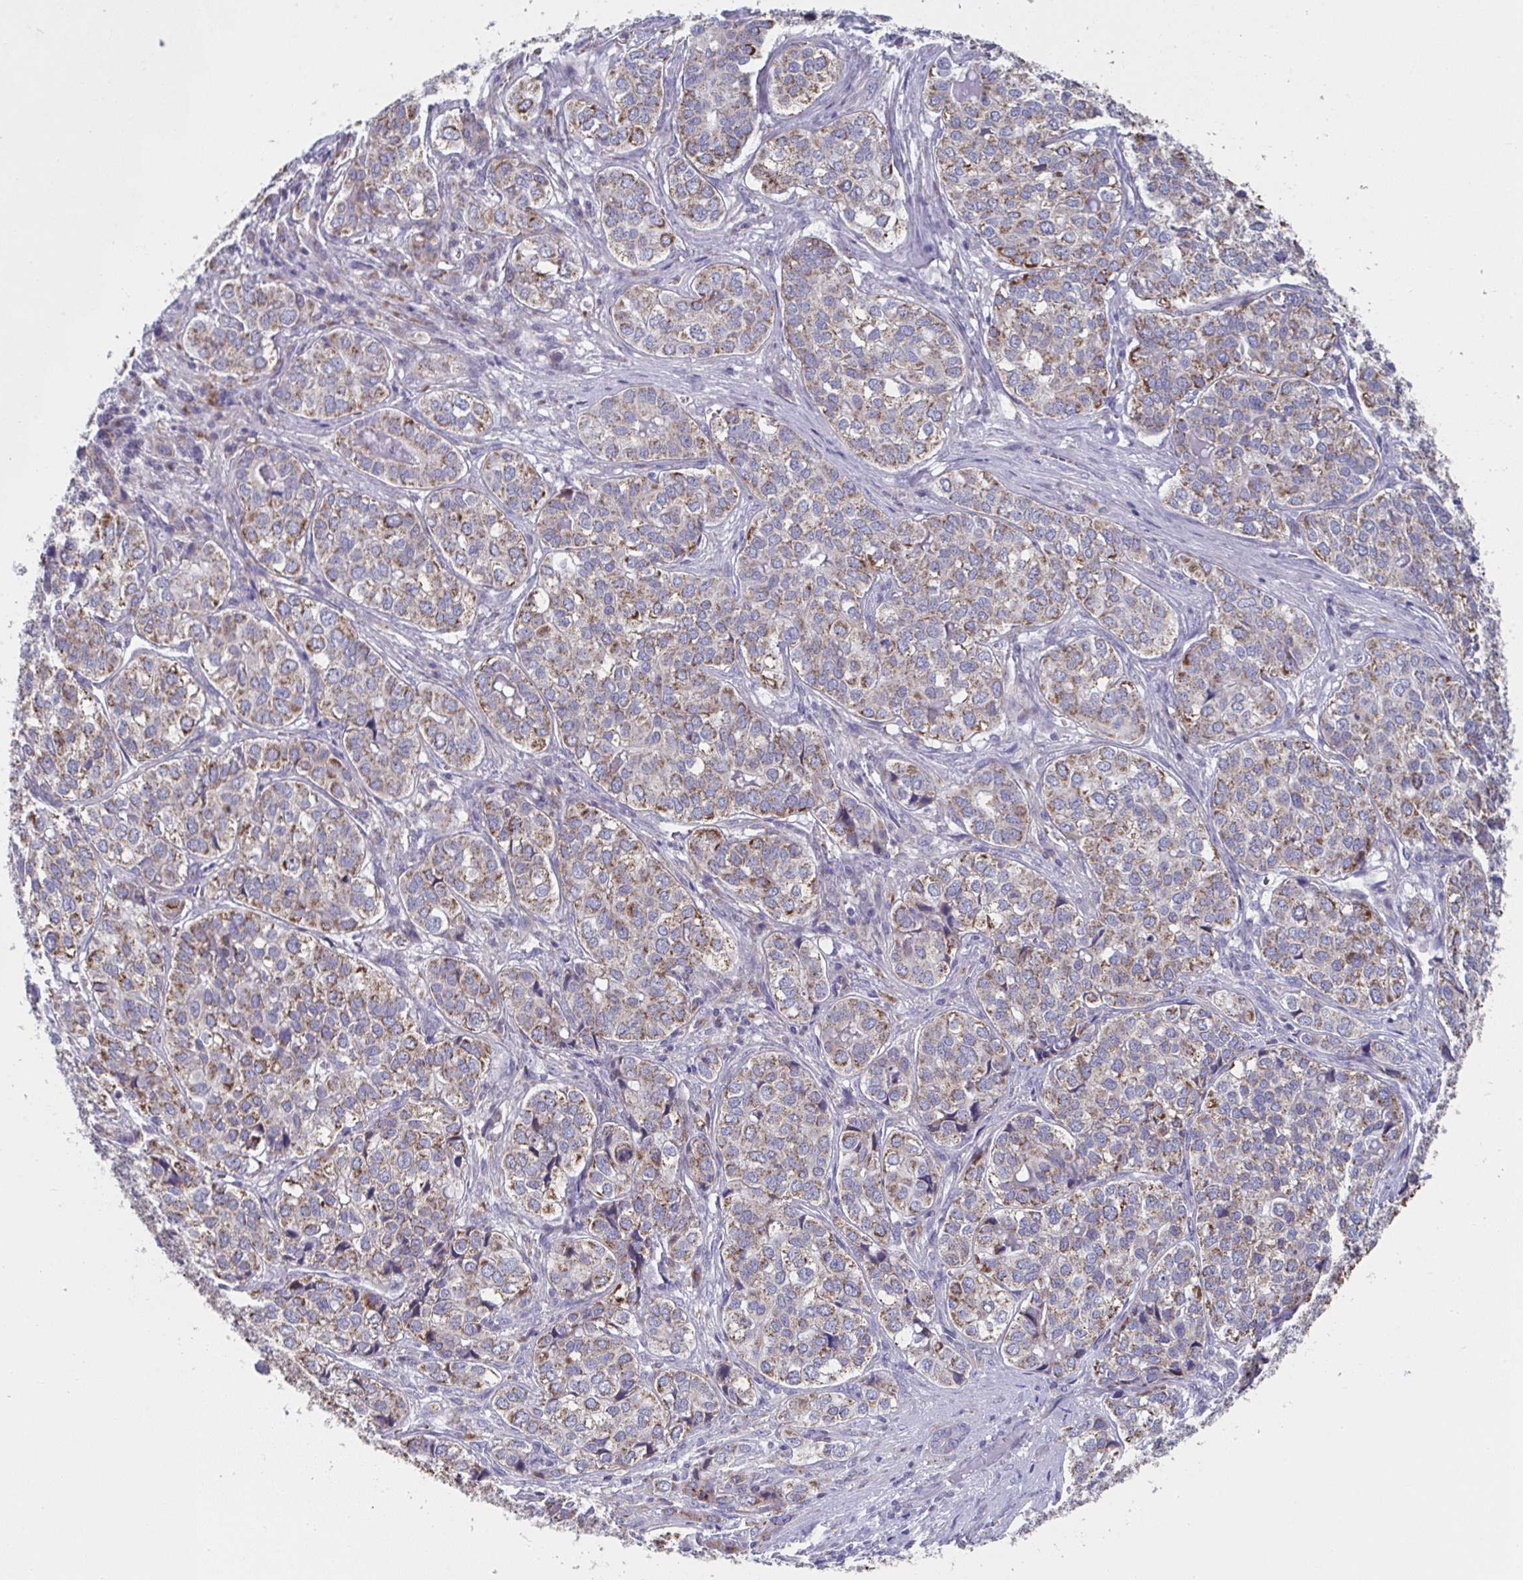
{"staining": {"intensity": "moderate", "quantity": ">75%", "location": "cytoplasmic/membranous"}, "tissue": "liver cancer", "cell_type": "Tumor cells", "image_type": "cancer", "snomed": [{"axis": "morphology", "description": "Cholangiocarcinoma"}, {"axis": "topography", "description": "Liver"}], "caption": "The immunohistochemical stain shows moderate cytoplasmic/membranous positivity in tumor cells of liver cancer tissue.", "gene": "NIPSNAP1", "patient": {"sex": "male", "age": 56}}